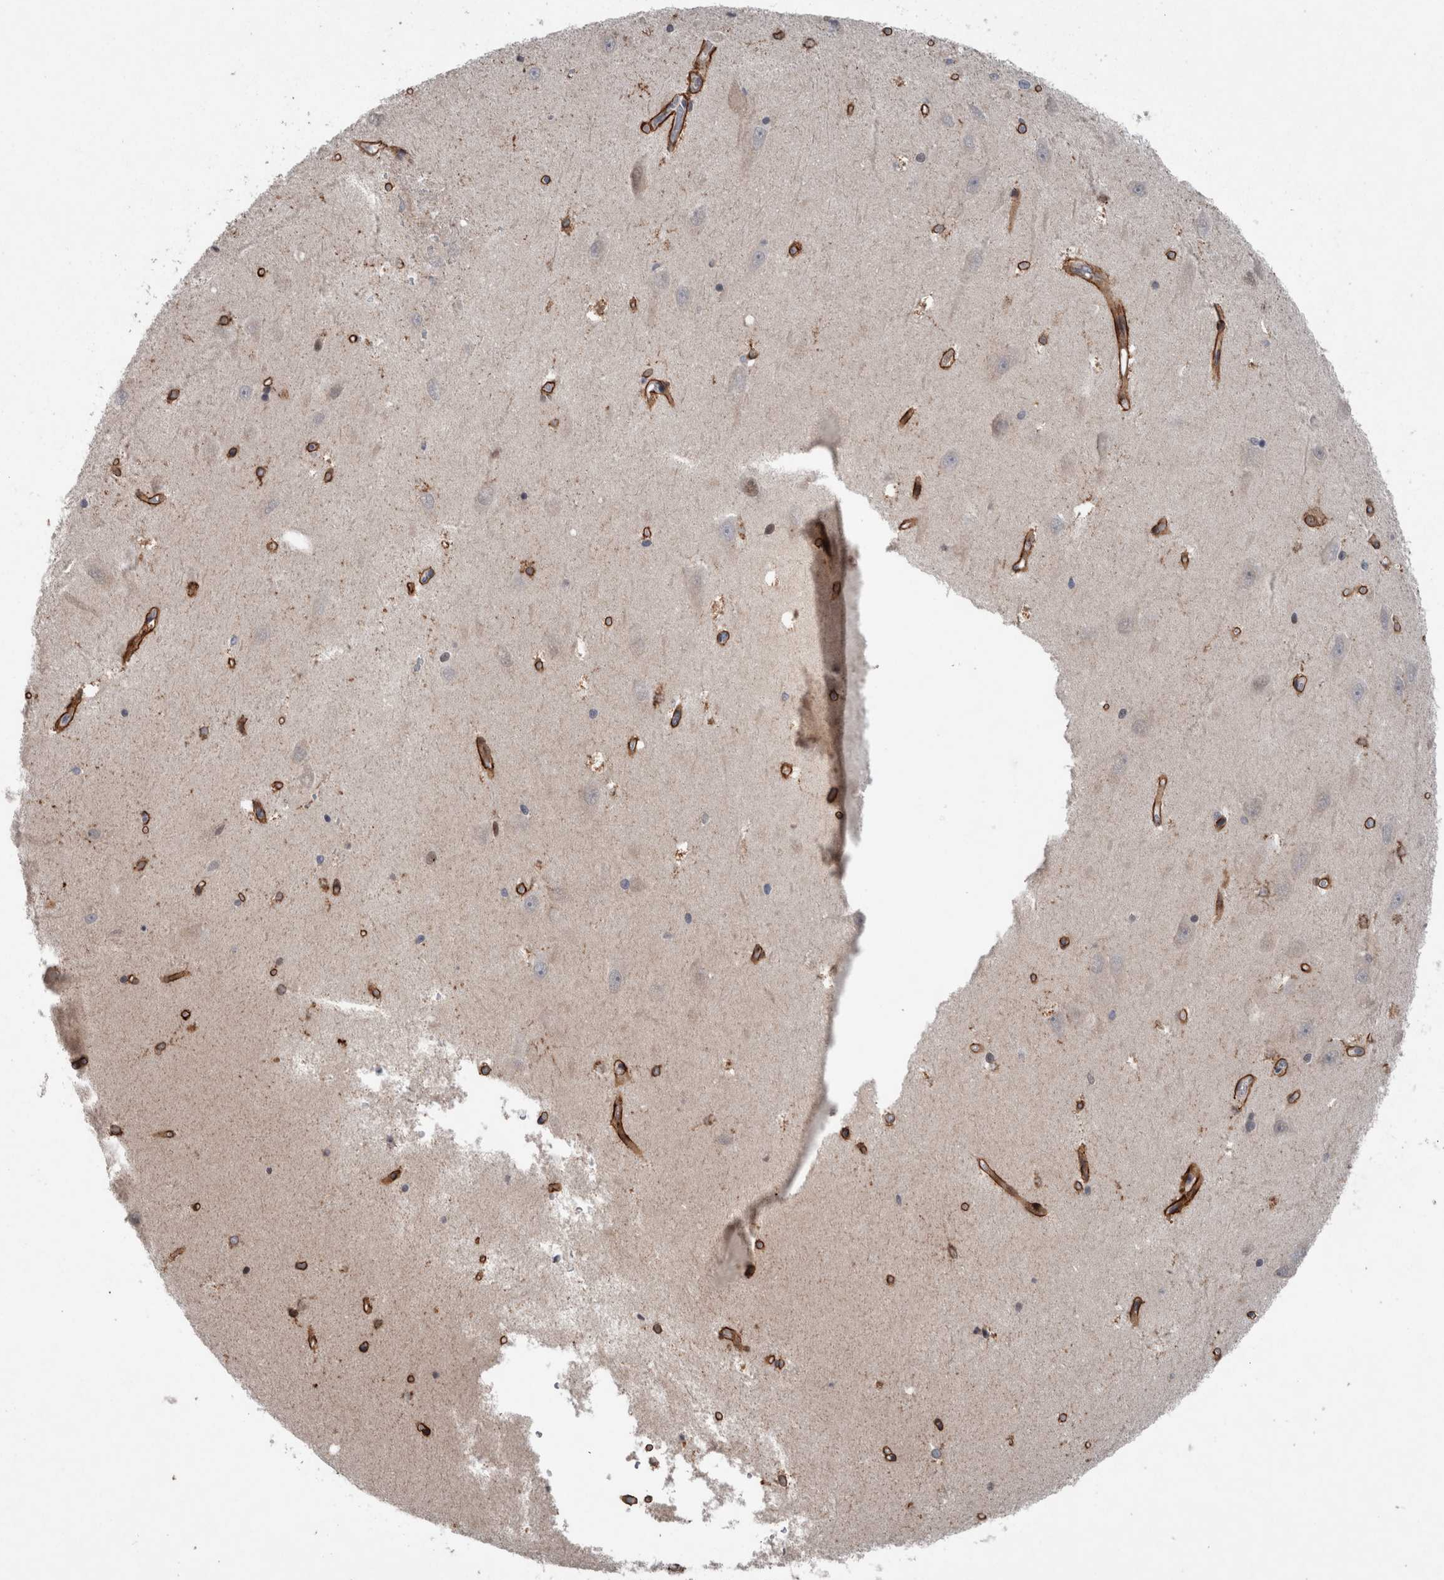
{"staining": {"intensity": "moderate", "quantity": "25%-75%", "location": "cytoplasmic/membranous"}, "tissue": "hippocampus", "cell_type": "Glial cells", "image_type": "normal", "snomed": [{"axis": "morphology", "description": "Normal tissue, NOS"}, {"axis": "topography", "description": "Hippocampus"}], "caption": "Moderate cytoplasmic/membranous positivity for a protein is identified in about 25%-75% of glial cells of unremarkable hippocampus using IHC.", "gene": "GIMAP6", "patient": {"sex": "male", "age": 45}}